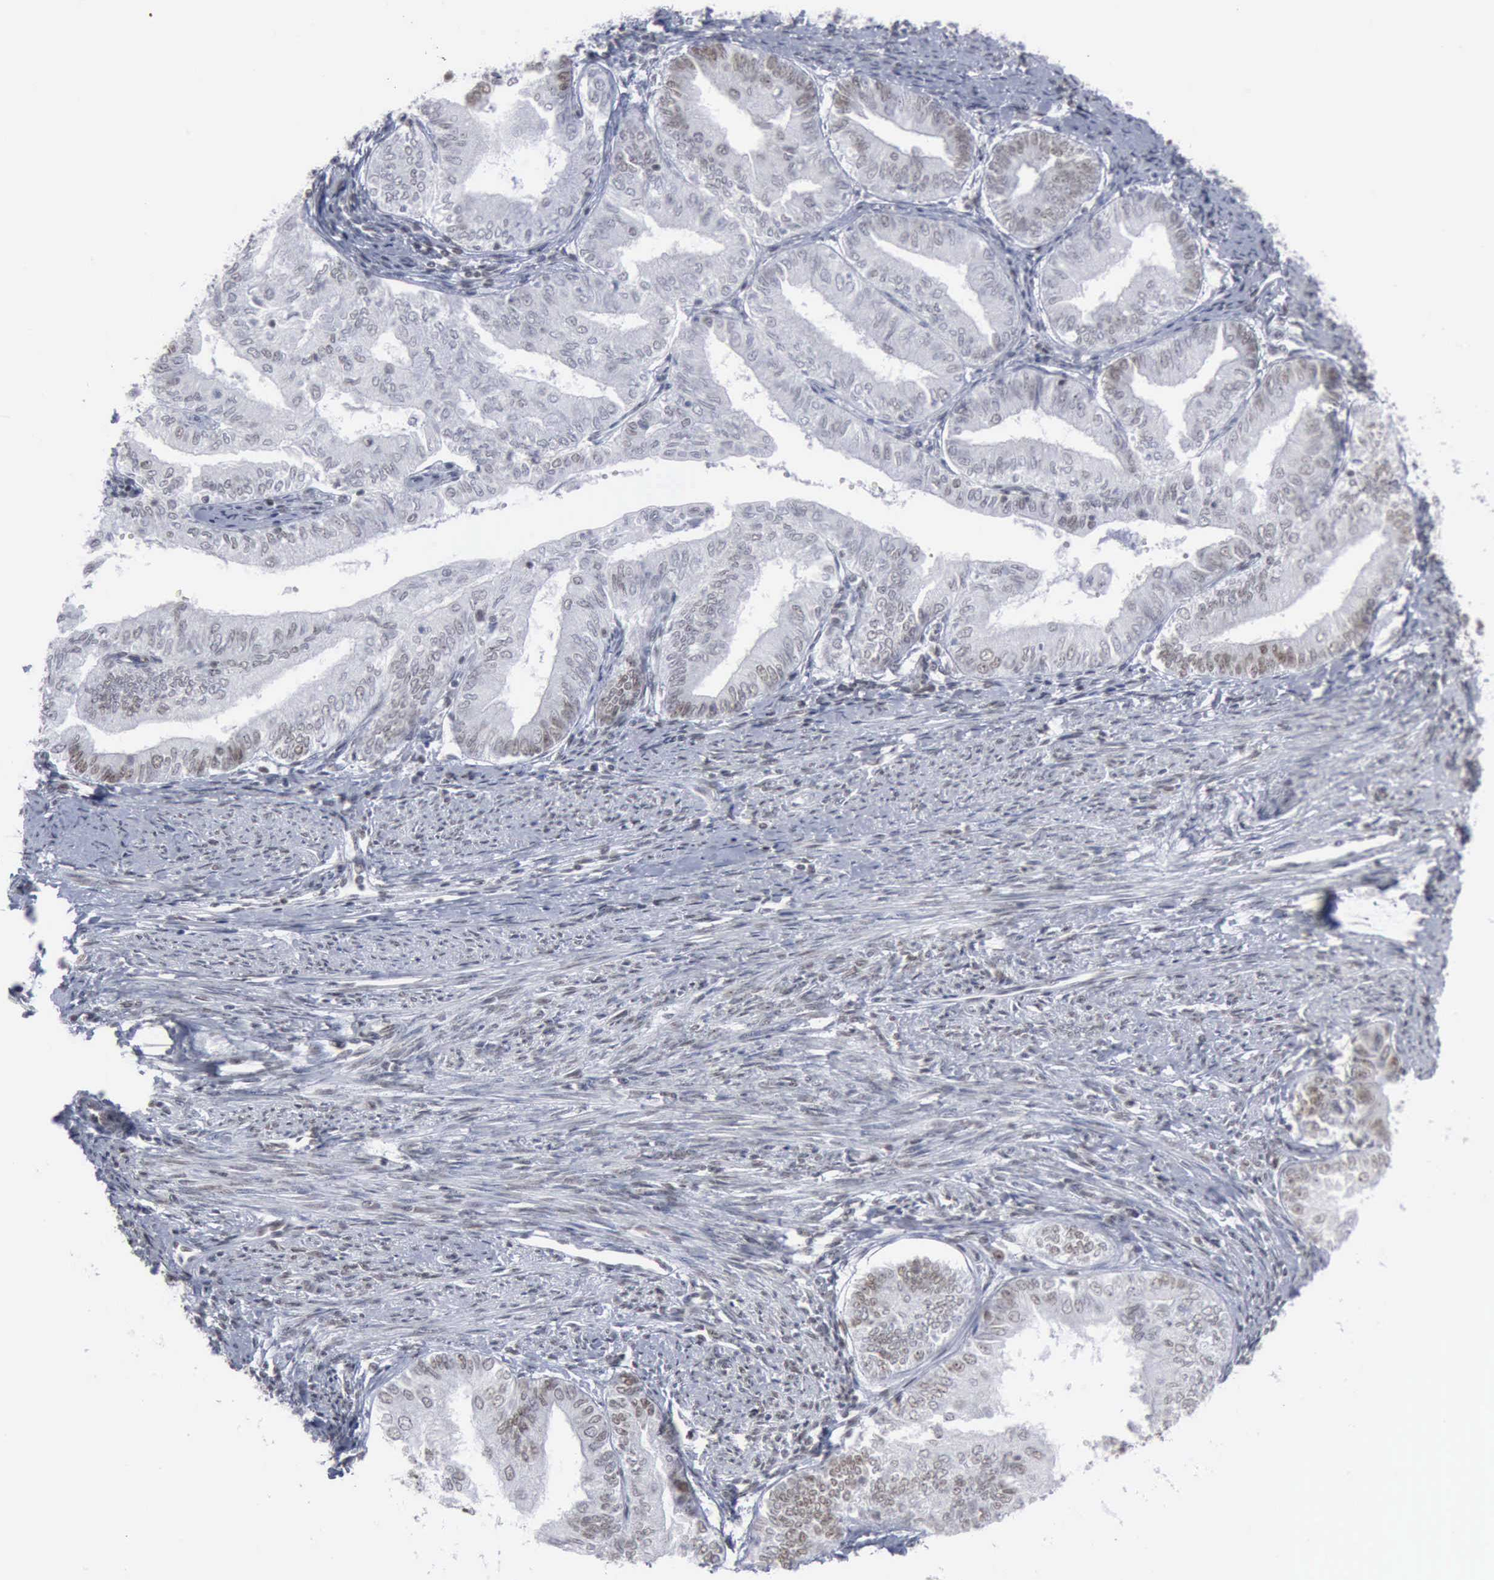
{"staining": {"intensity": "weak", "quantity": "25%-75%", "location": "nuclear"}, "tissue": "endometrial cancer", "cell_type": "Tumor cells", "image_type": "cancer", "snomed": [{"axis": "morphology", "description": "Adenocarcinoma, NOS"}, {"axis": "topography", "description": "Endometrium"}], "caption": "Adenocarcinoma (endometrial) stained with immunohistochemistry (IHC) demonstrates weak nuclear staining in about 25%-75% of tumor cells.", "gene": "XPA", "patient": {"sex": "female", "age": 66}}